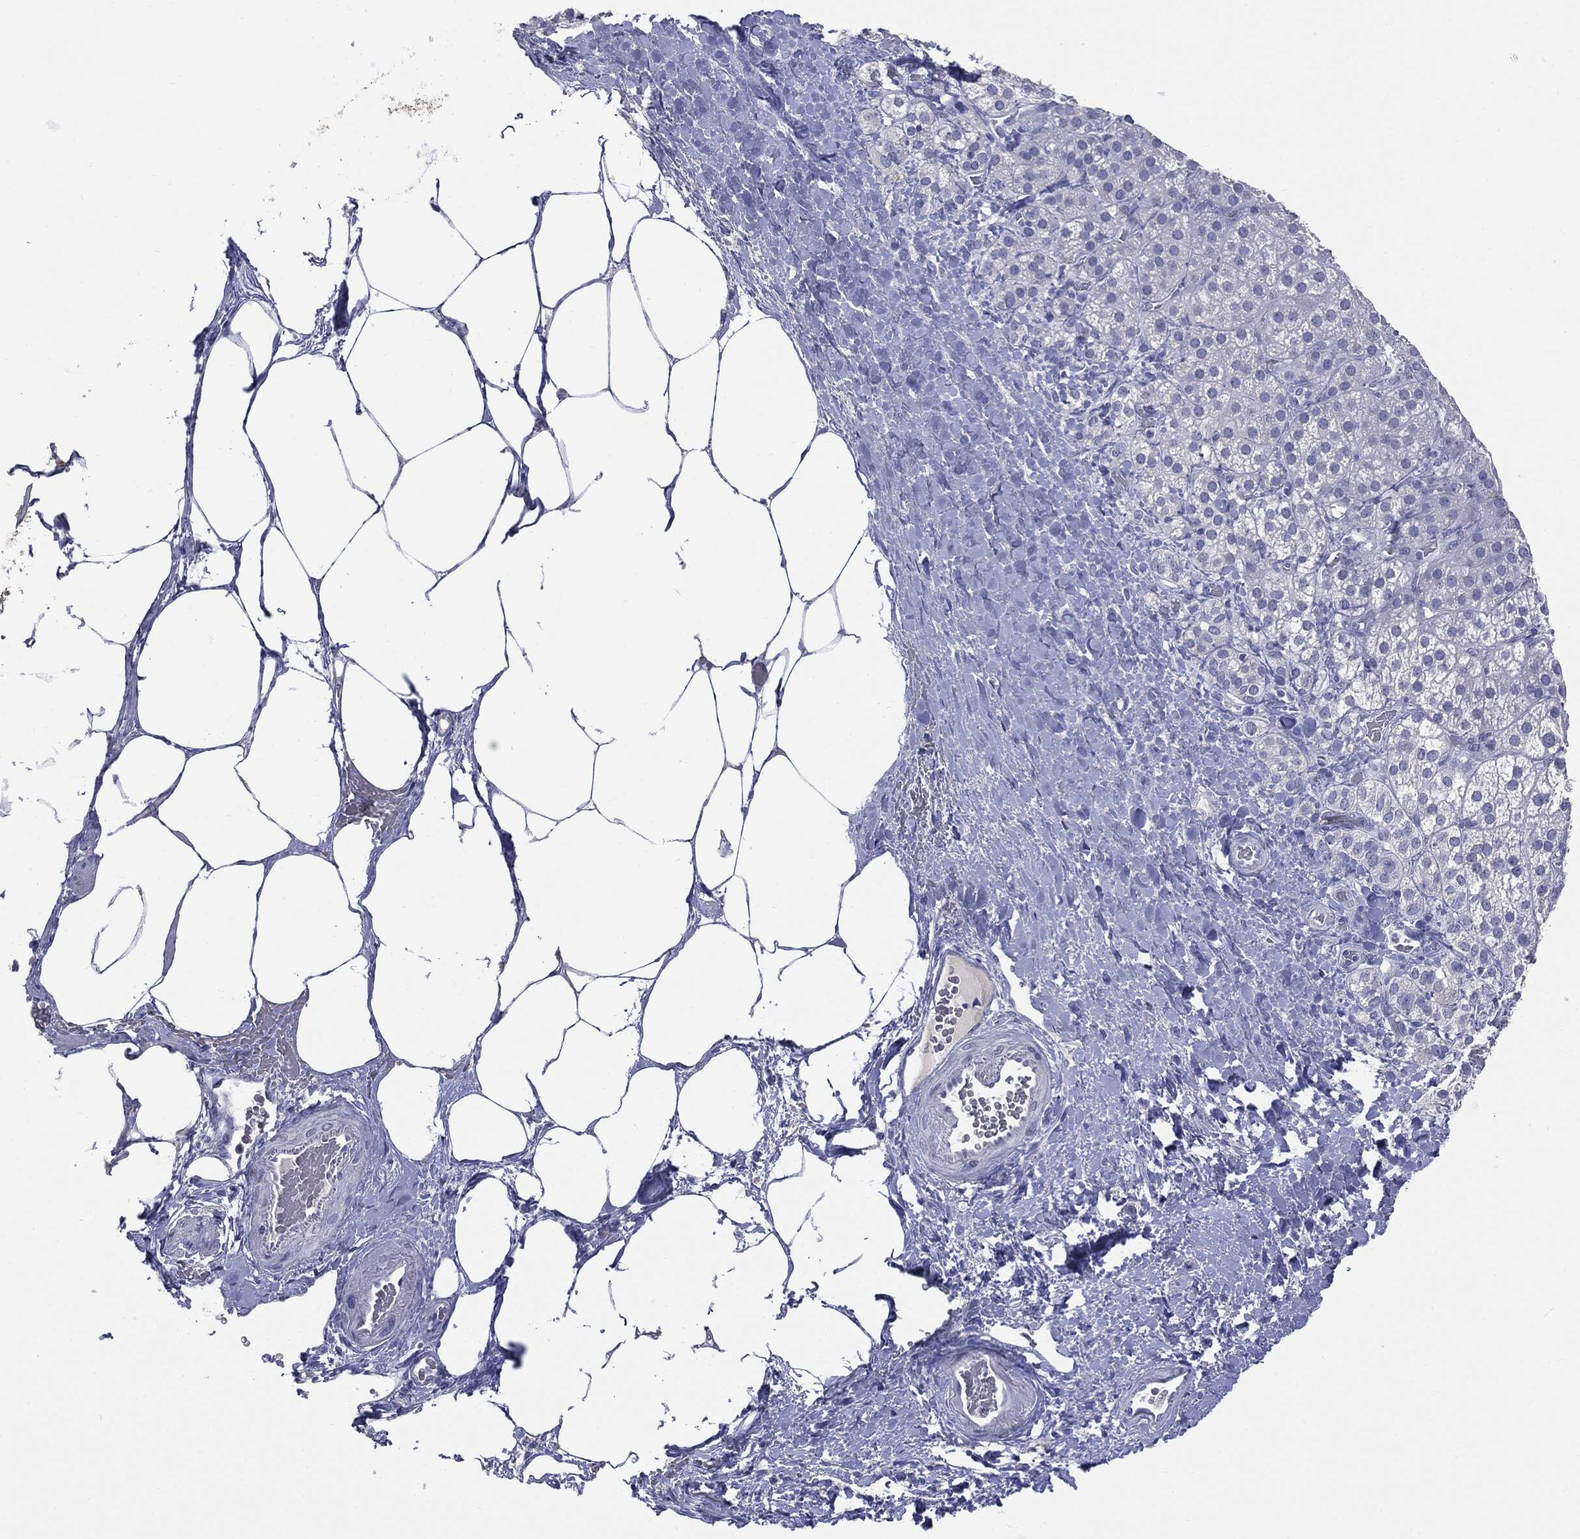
{"staining": {"intensity": "negative", "quantity": "none", "location": "none"}, "tissue": "adrenal gland", "cell_type": "Glandular cells", "image_type": "normal", "snomed": [{"axis": "morphology", "description": "Normal tissue, NOS"}, {"axis": "topography", "description": "Adrenal gland"}], "caption": "DAB immunohistochemical staining of normal human adrenal gland displays no significant positivity in glandular cells.", "gene": "TSHB", "patient": {"sex": "male", "age": 57}}